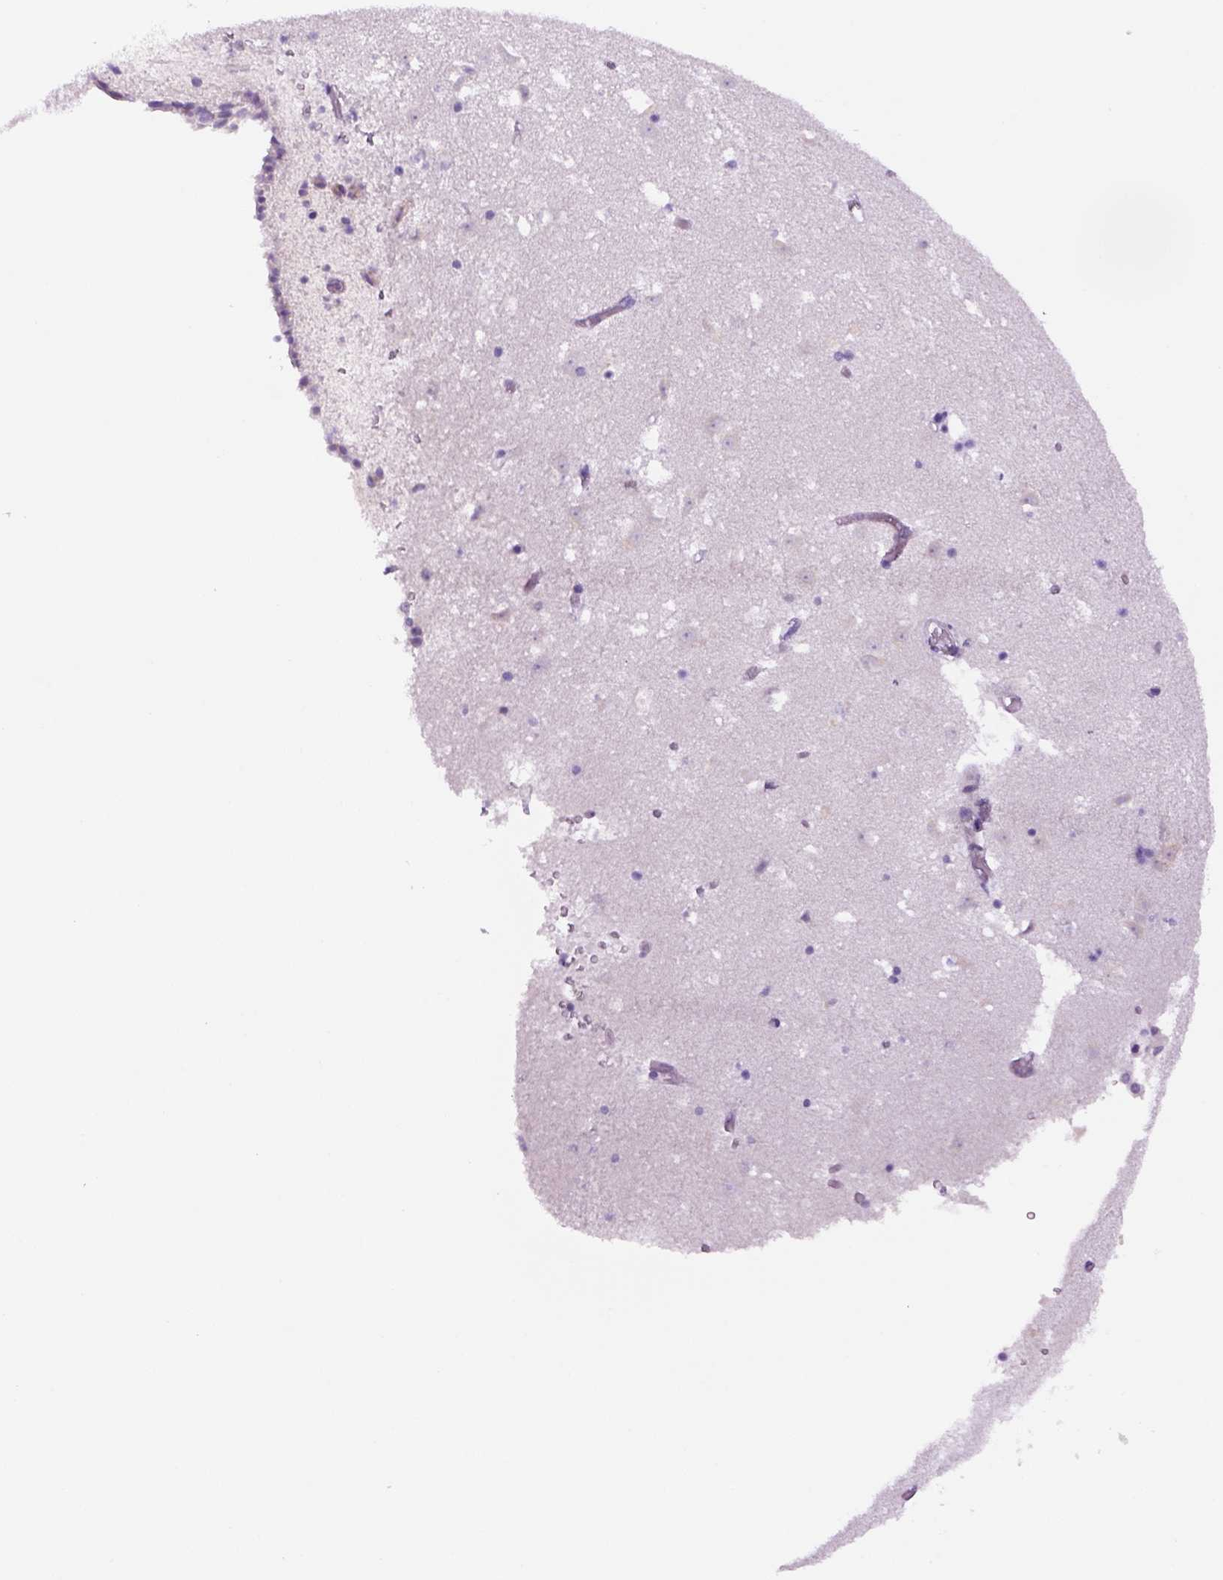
{"staining": {"intensity": "negative", "quantity": "none", "location": "none"}, "tissue": "caudate", "cell_type": "Glial cells", "image_type": "normal", "snomed": [{"axis": "morphology", "description": "Normal tissue, NOS"}, {"axis": "topography", "description": "Lateral ventricle wall"}], "caption": "IHC of unremarkable caudate shows no expression in glial cells. (DAB immunohistochemistry (IHC), high magnification).", "gene": "DNAH11", "patient": {"sex": "female", "age": 42}}